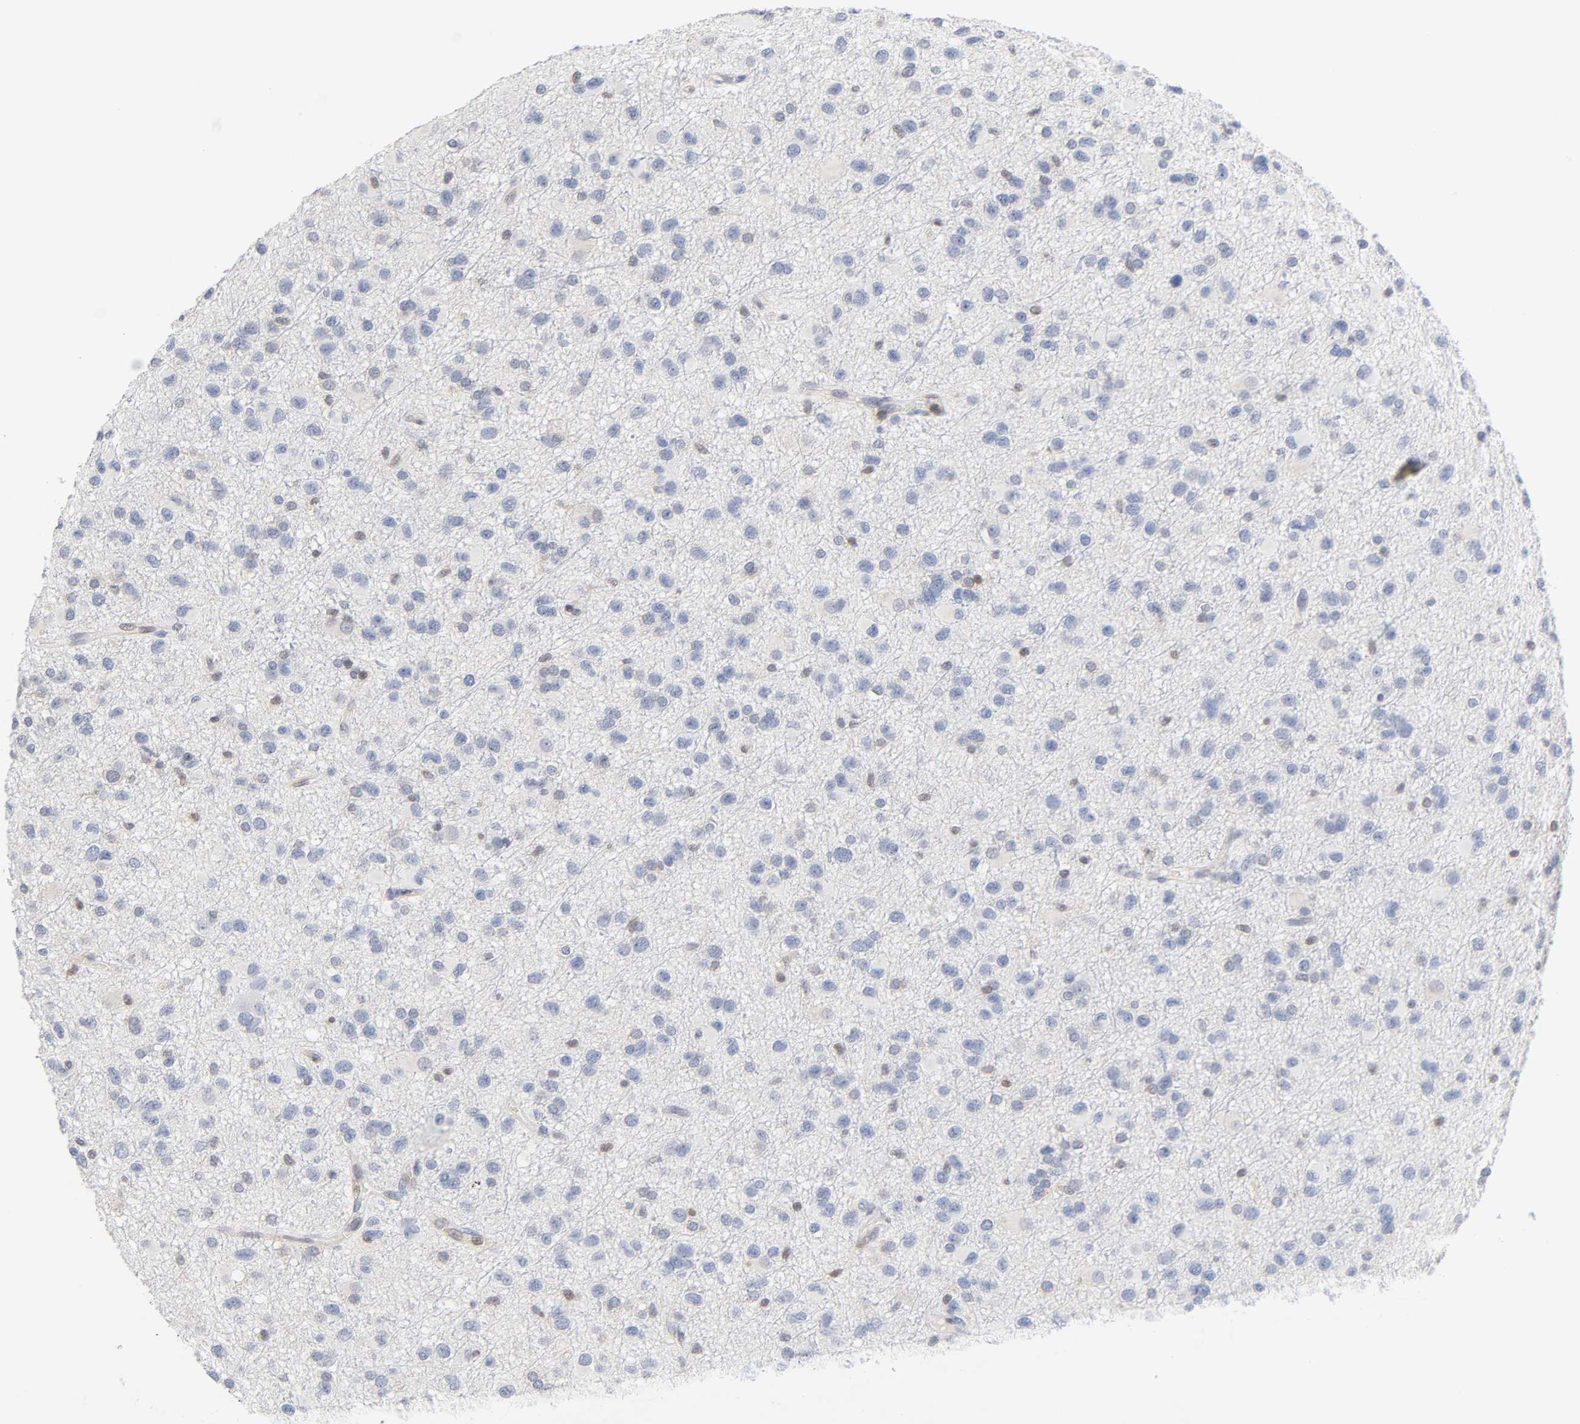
{"staining": {"intensity": "moderate", "quantity": "<25%", "location": "nuclear"}, "tissue": "glioma", "cell_type": "Tumor cells", "image_type": "cancer", "snomed": [{"axis": "morphology", "description": "Glioma, malignant, Low grade"}, {"axis": "topography", "description": "Brain"}], "caption": "Protein staining demonstrates moderate nuclear staining in approximately <25% of tumor cells in glioma.", "gene": "NFATC1", "patient": {"sex": "male", "age": 42}}